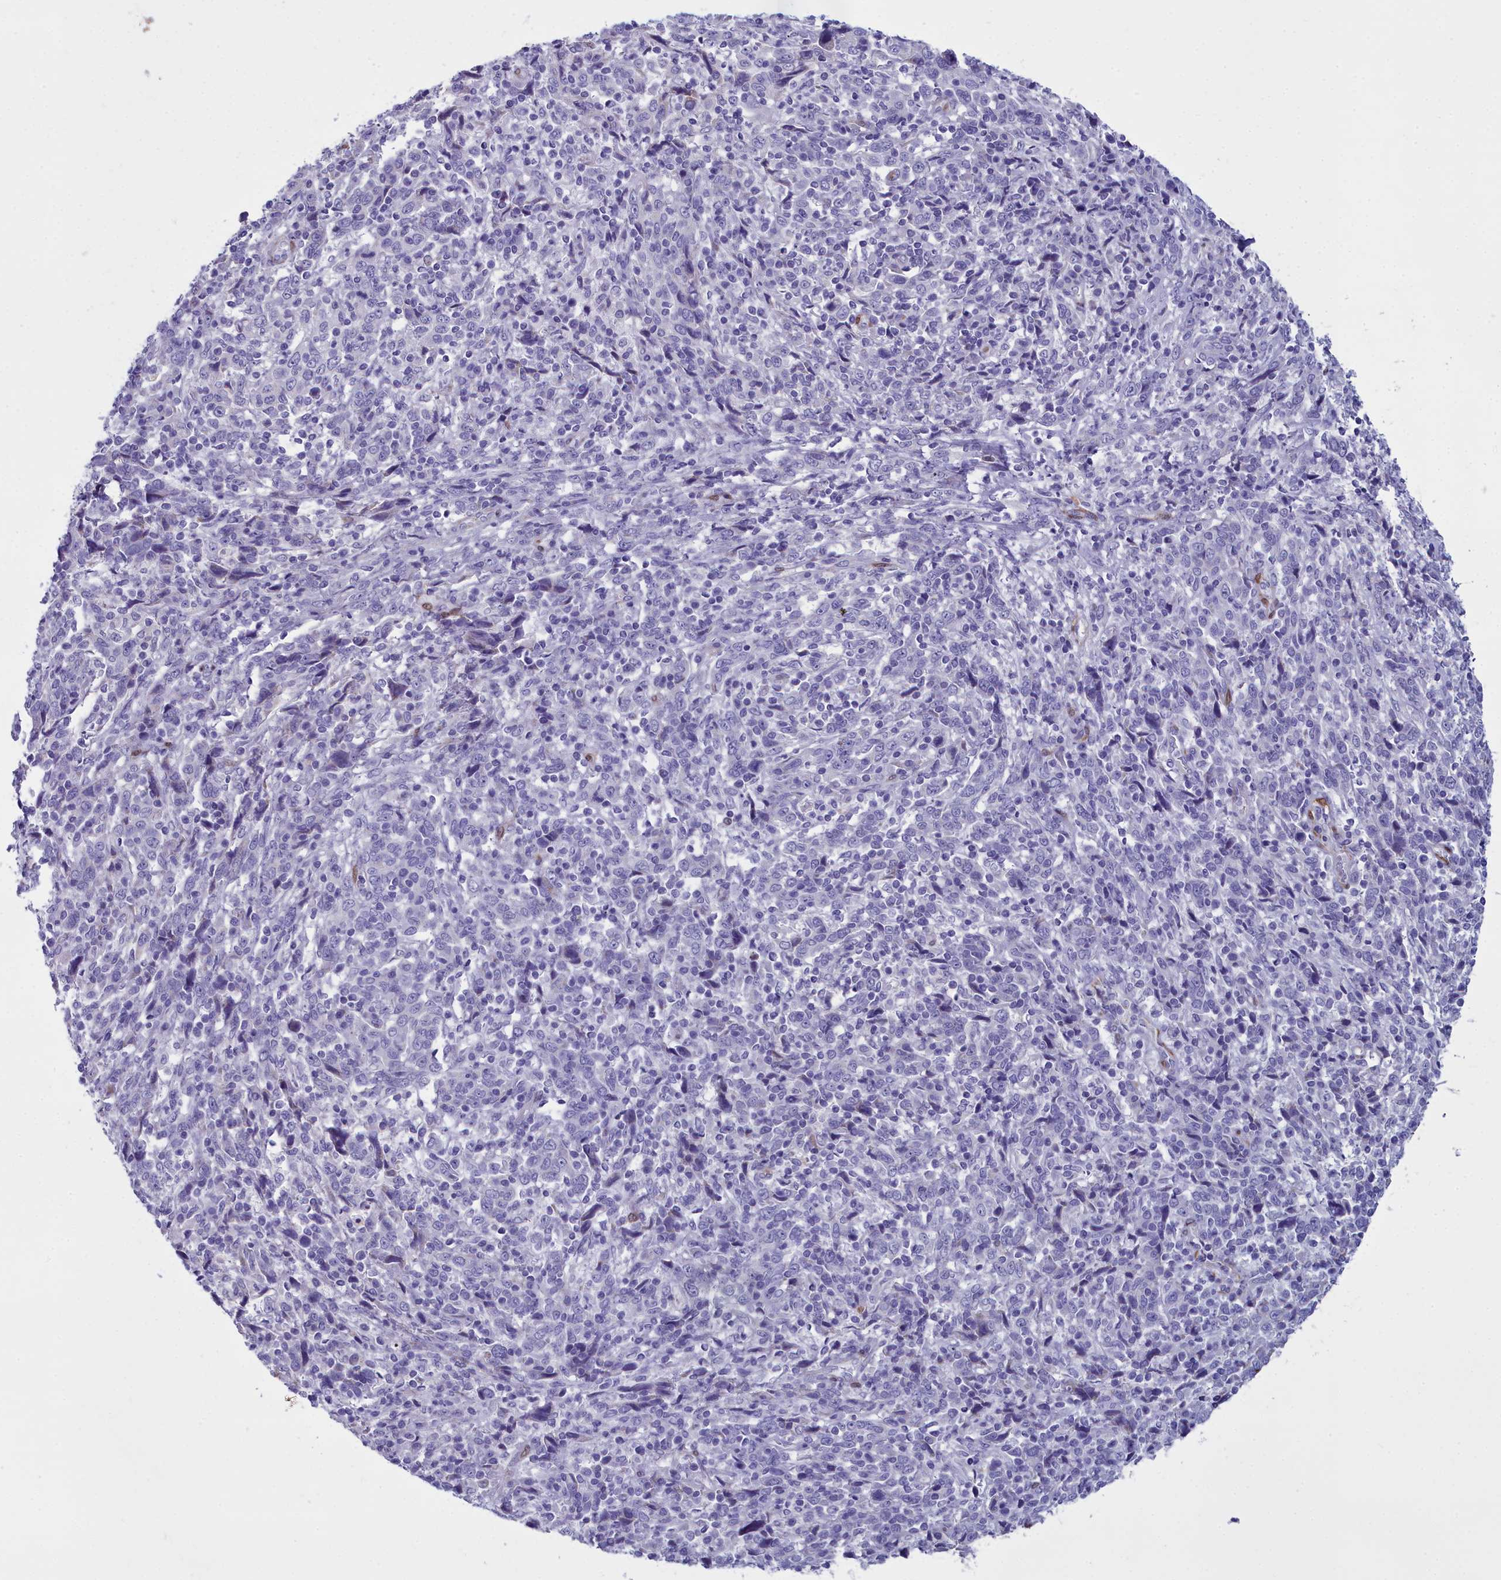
{"staining": {"intensity": "negative", "quantity": "none", "location": "none"}, "tissue": "cervical cancer", "cell_type": "Tumor cells", "image_type": "cancer", "snomed": [{"axis": "morphology", "description": "Squamous cell carcinoma, NOS"}, {"axis": "topography", "description": "Cervix"}], "caption": "An image of squamous cell carcinoma (cervical) stained for a protein demonstrates no brown staining in tumor cells.", "gene": "PPP1R14A", "patient": {"sex": "female", "age": 46}}